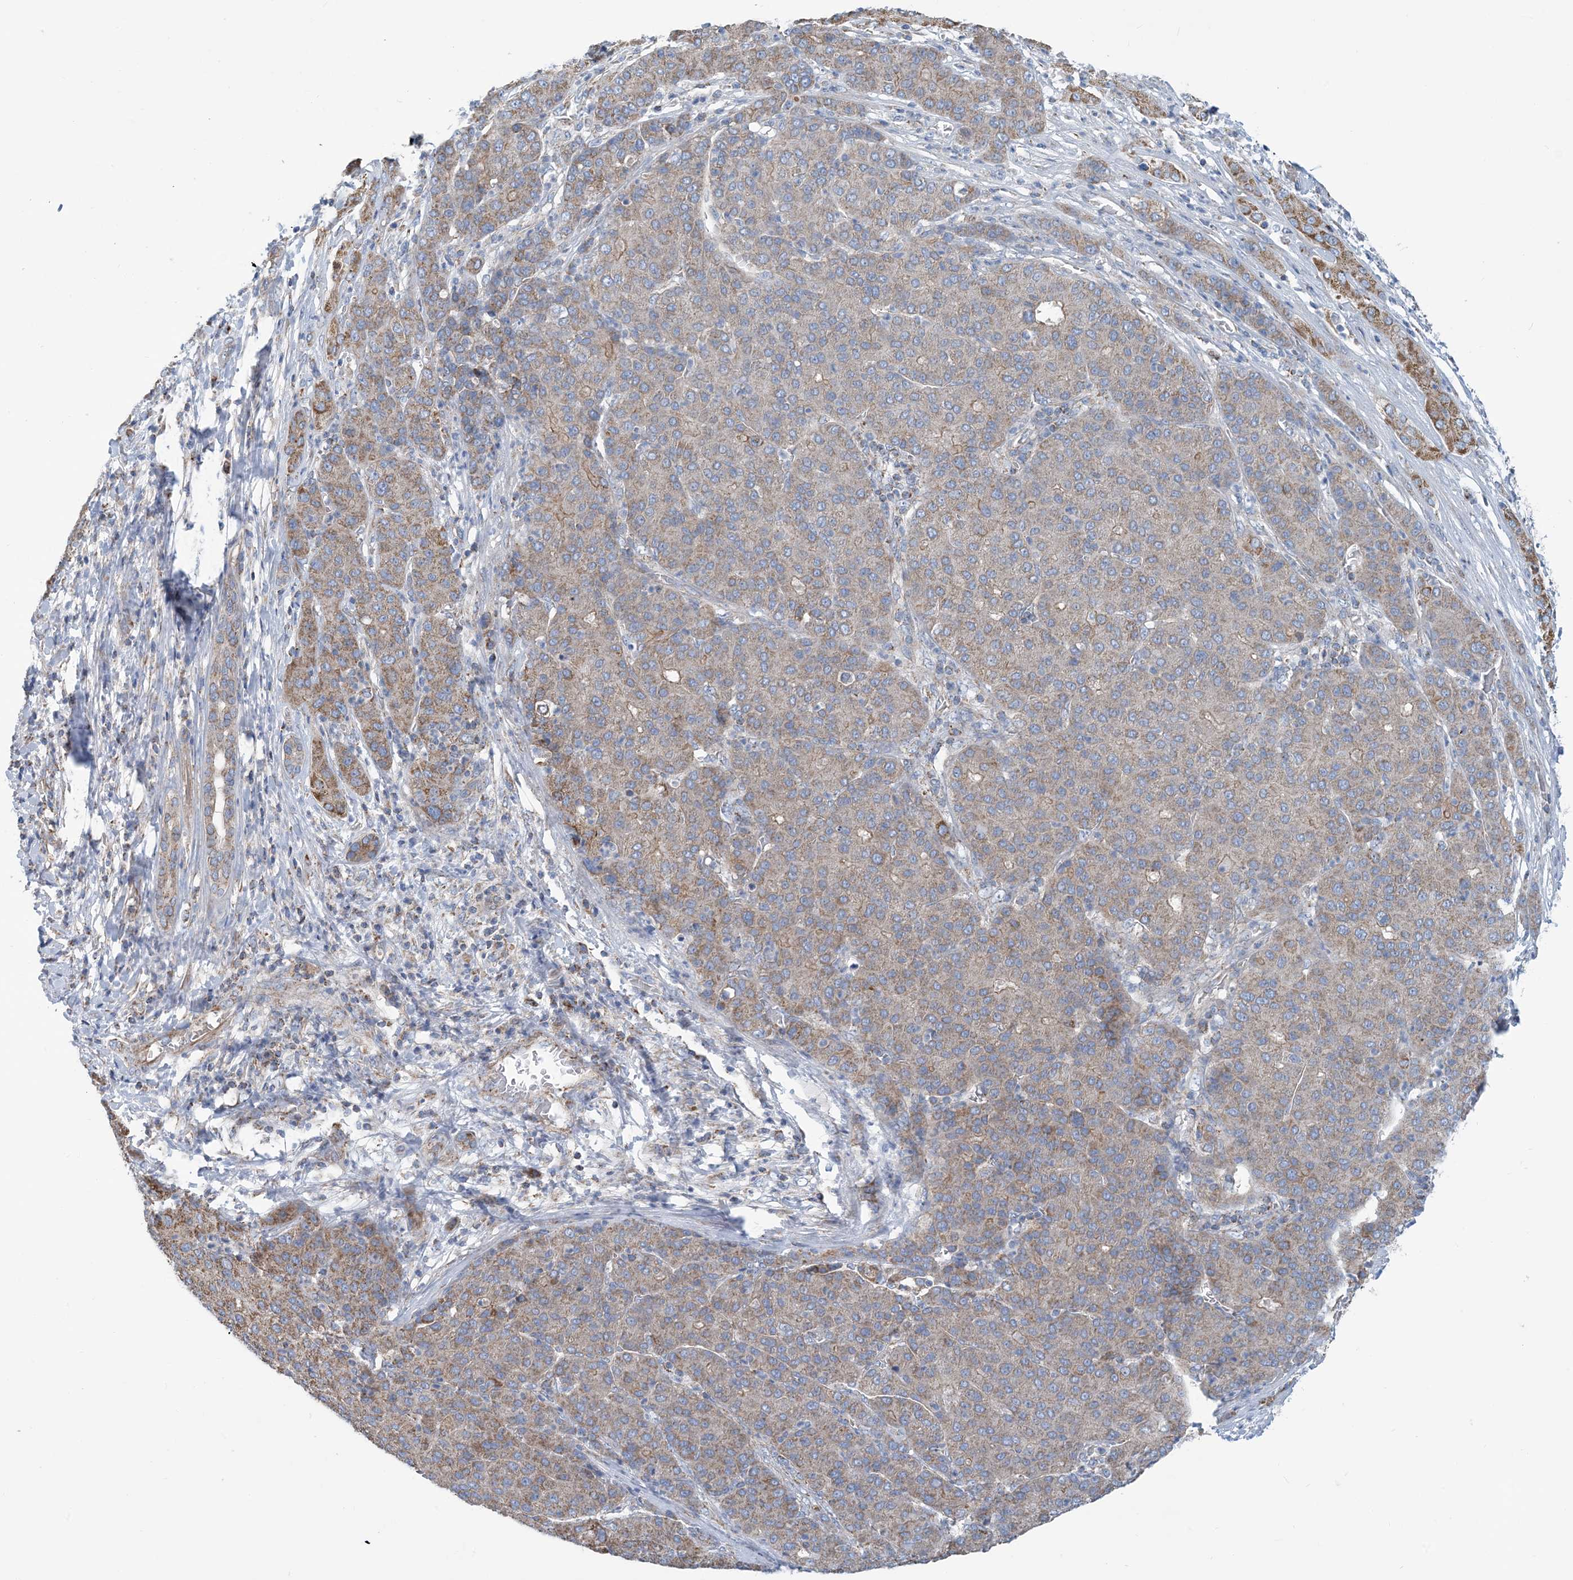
{"staining": {"intensity": "moderate", "quantity": ">75%", "location": "cytoplasmic/membranous"}, "tissue": "liver cancer", "cell_type": "Tumor cells", "image_type": "cancer", "snomed": [{"axis": "morphology", "description": "Carcinoma, Hepatocellular, NOS"}, {"axis": "topography", "description": "Liver"}], "caption": "A photomicrograph of human liver cancer (hepatocellular carcinoma) stained for a protein reveals moderate cytoplasmic/membranous brown staining in tumor cells. Using DAB (brown) and hematoxylin (blue) stains, captured at high magnification using brightfield microscopy.", "gene": "PHOSPHO2", "patient": {"sex": "male", "age": 65}}